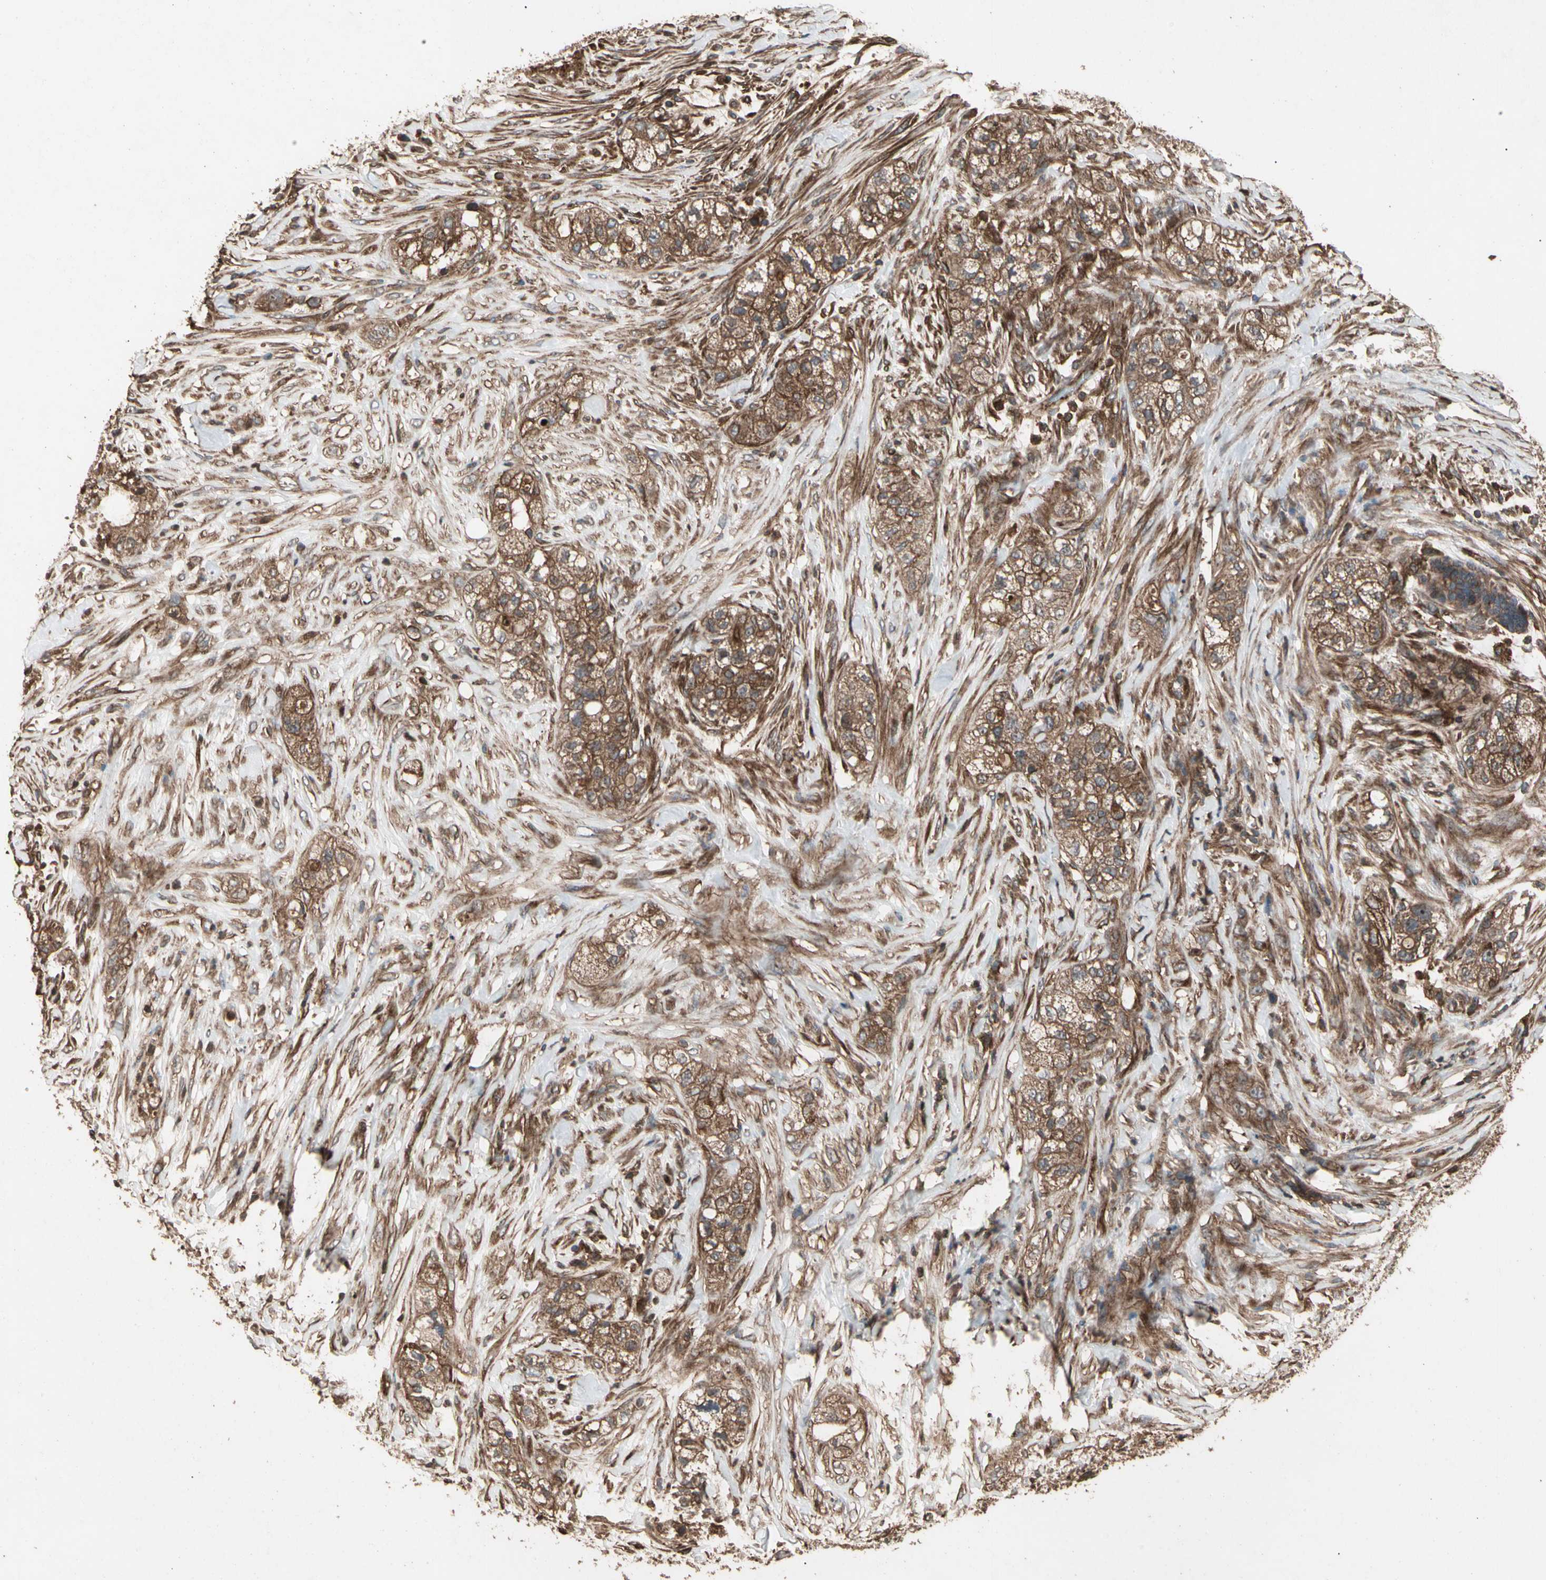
{"staining": {"intensity": "moderate", "quantity": ">75%", "location": "cytoplasmic/membranous"}, "tissue": "pancreatic cancer", "cell_type": "Tumor cells", "image_type": "cancer", "snomed": [{"axis": "morphology", "description": "Adenocarcinoma, NOS"}, {"axis": "topography", "description": "Pancreas"}], "caption": "Adenocarcinoma (pancreatic) stained for a protein (brown) demonstrates moderate cytoplasmic/membranous positive expression in approximately >75% of tumor cells.", "gene": "AGBL2", "patient": {"sex": "female", "age": 78}}